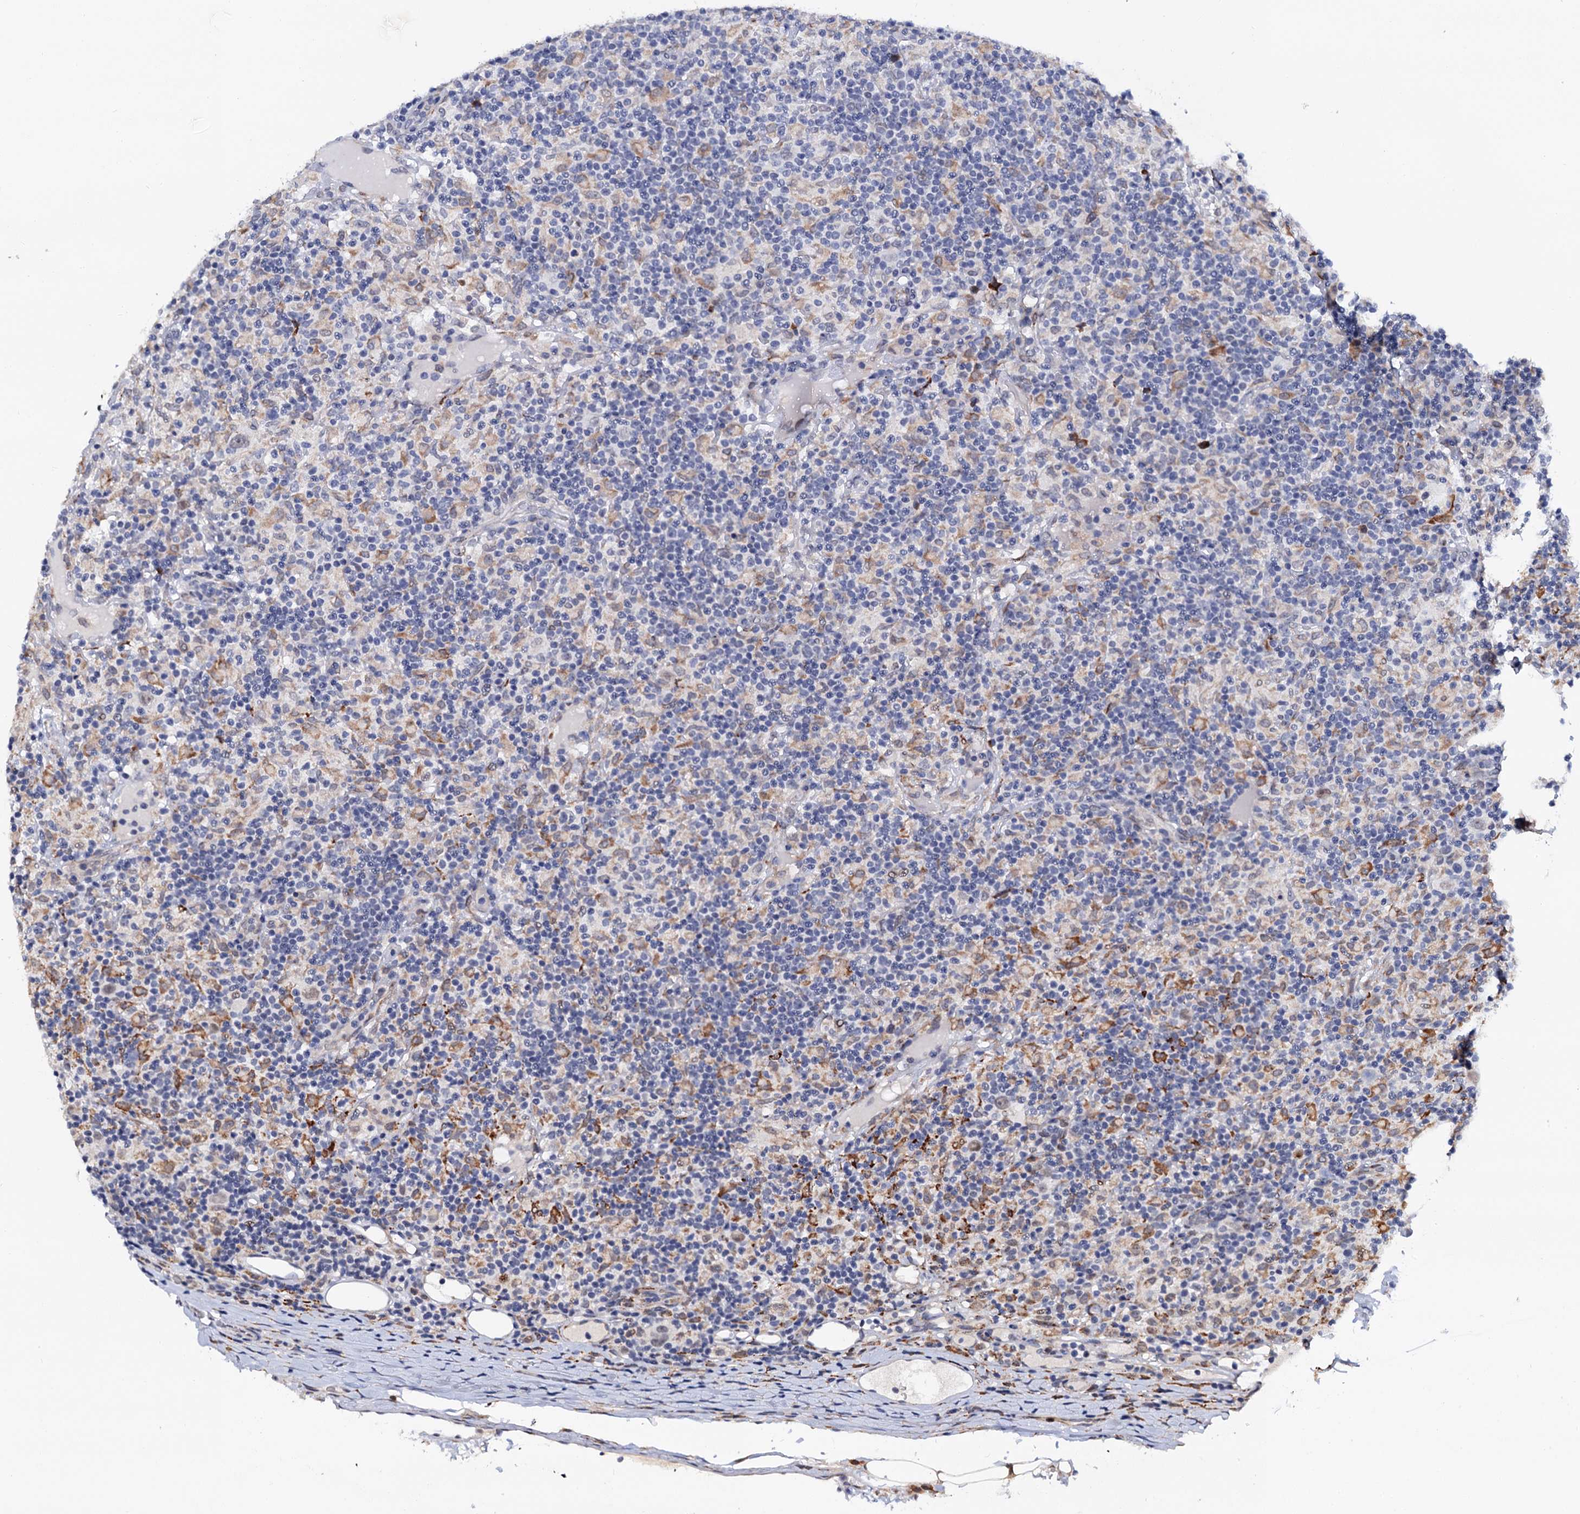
{"staining": {"intensity": "negative", "quantity": "none", "location": "none"}, "tissue": "lymphoma", "cell_type": "Tumor cells", "image_type": "cancer", "snomed": [{"axis": "morphology", "description": "Hodgkin's disease, NOS"}, {"axis": "topography", "description": "Lymph node"}], "caption": "Hodgkin's disease was stained to show a protein in brown. There is no significant staining in tumor cells.", "gene": "SLC7A10", "patient": {"sex": "male", "age": 70}}